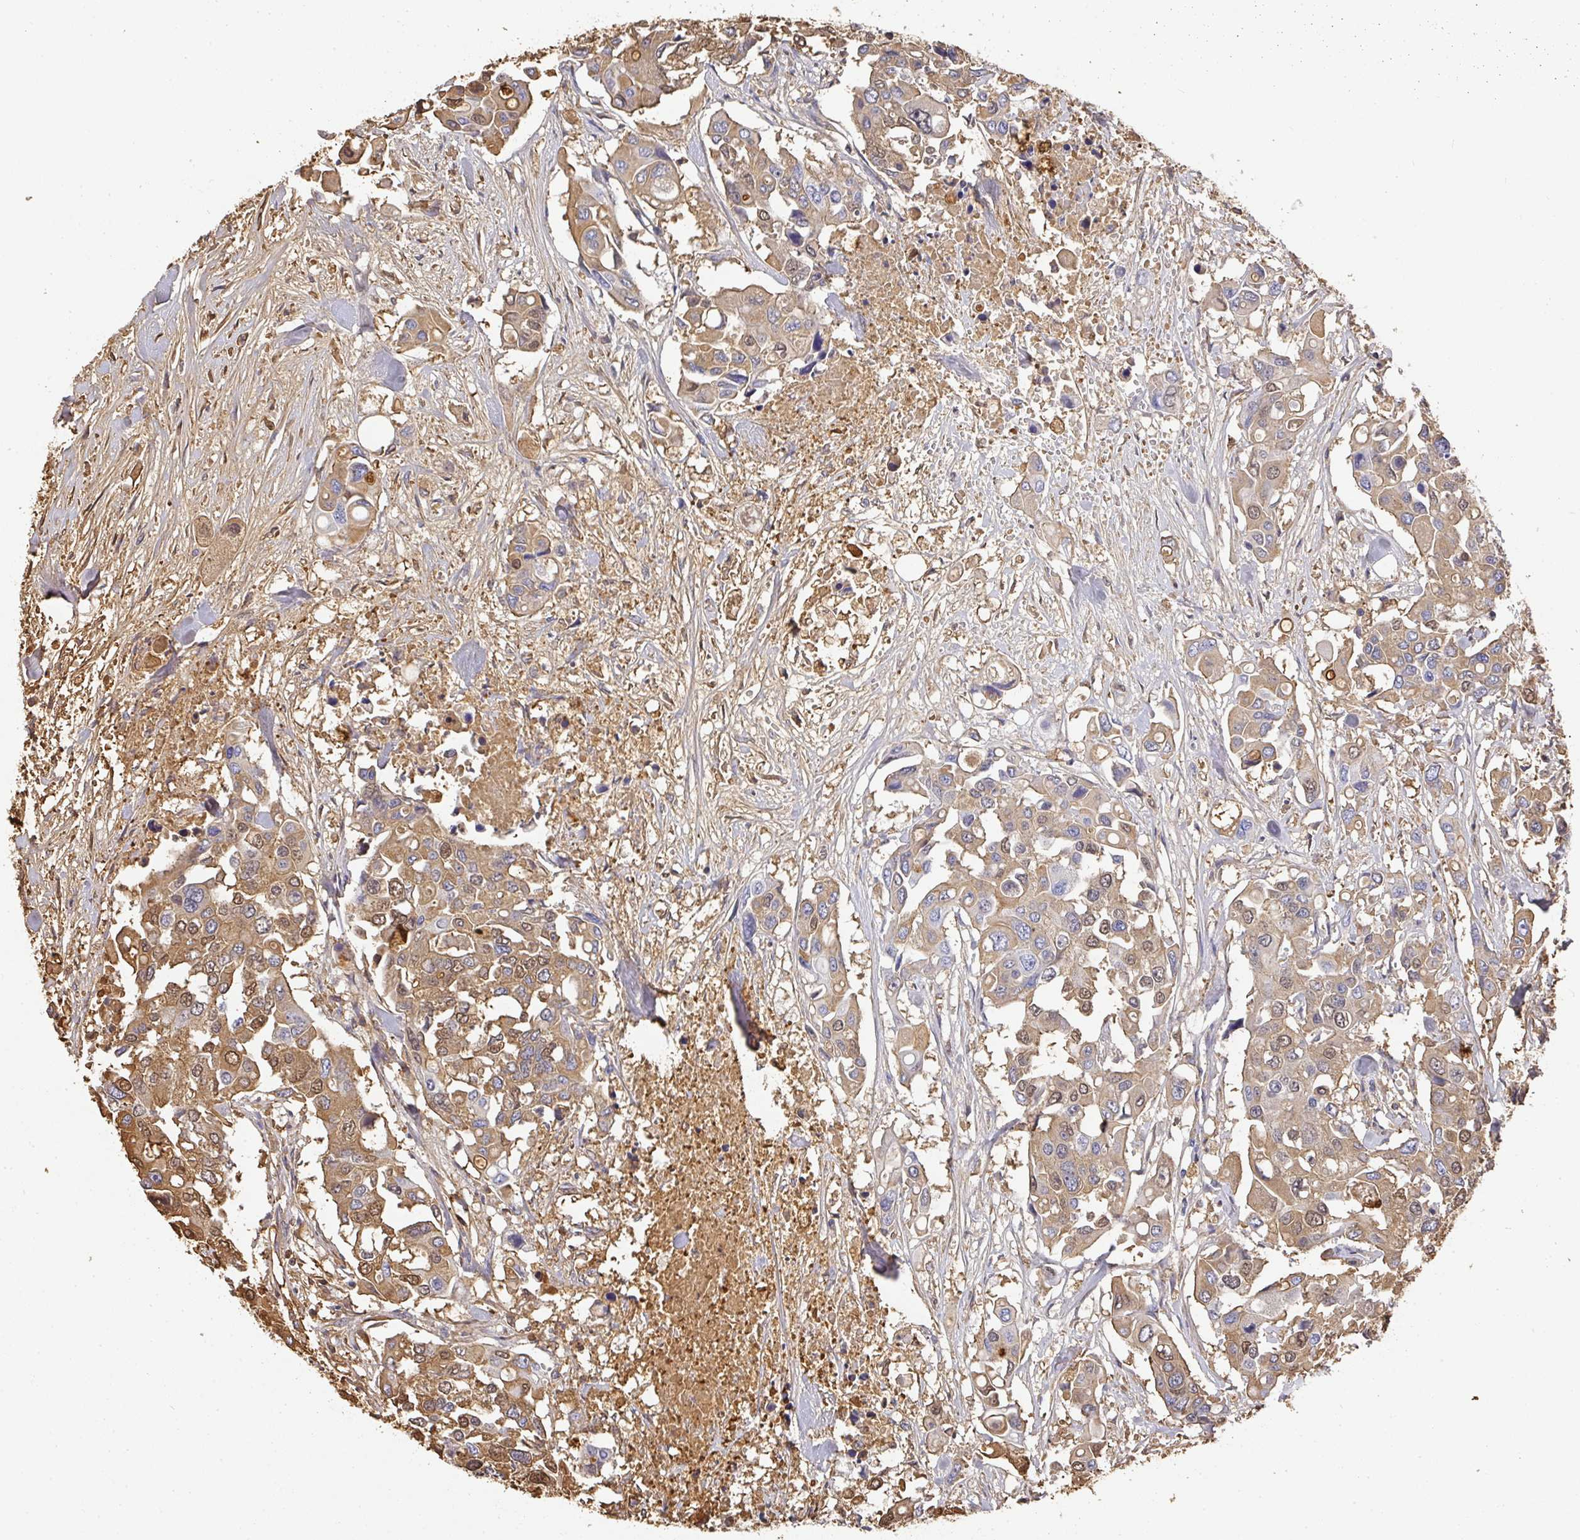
{"staining": {"intensity": "moderate", "quantity": ">75%", "location": "cytoplasmic/membranous,nuclear"}, "tissue": "colorectal cancer", "cell_type": "Tumor cells", "image_type": "cancer", "snomed": [{"axis": "morphology", "description": "Adenocarcinoma, NOS"}, {"axis": "topography", "description": "Colon"}], "caption": "Tumor cells show medium levels of moderate cytoplasmic/membranous and nuclear positivity in about >75% of cells in human colorectal cancer.", "gene": "ALB", "patient": {"sex": "male", "age": 77}}